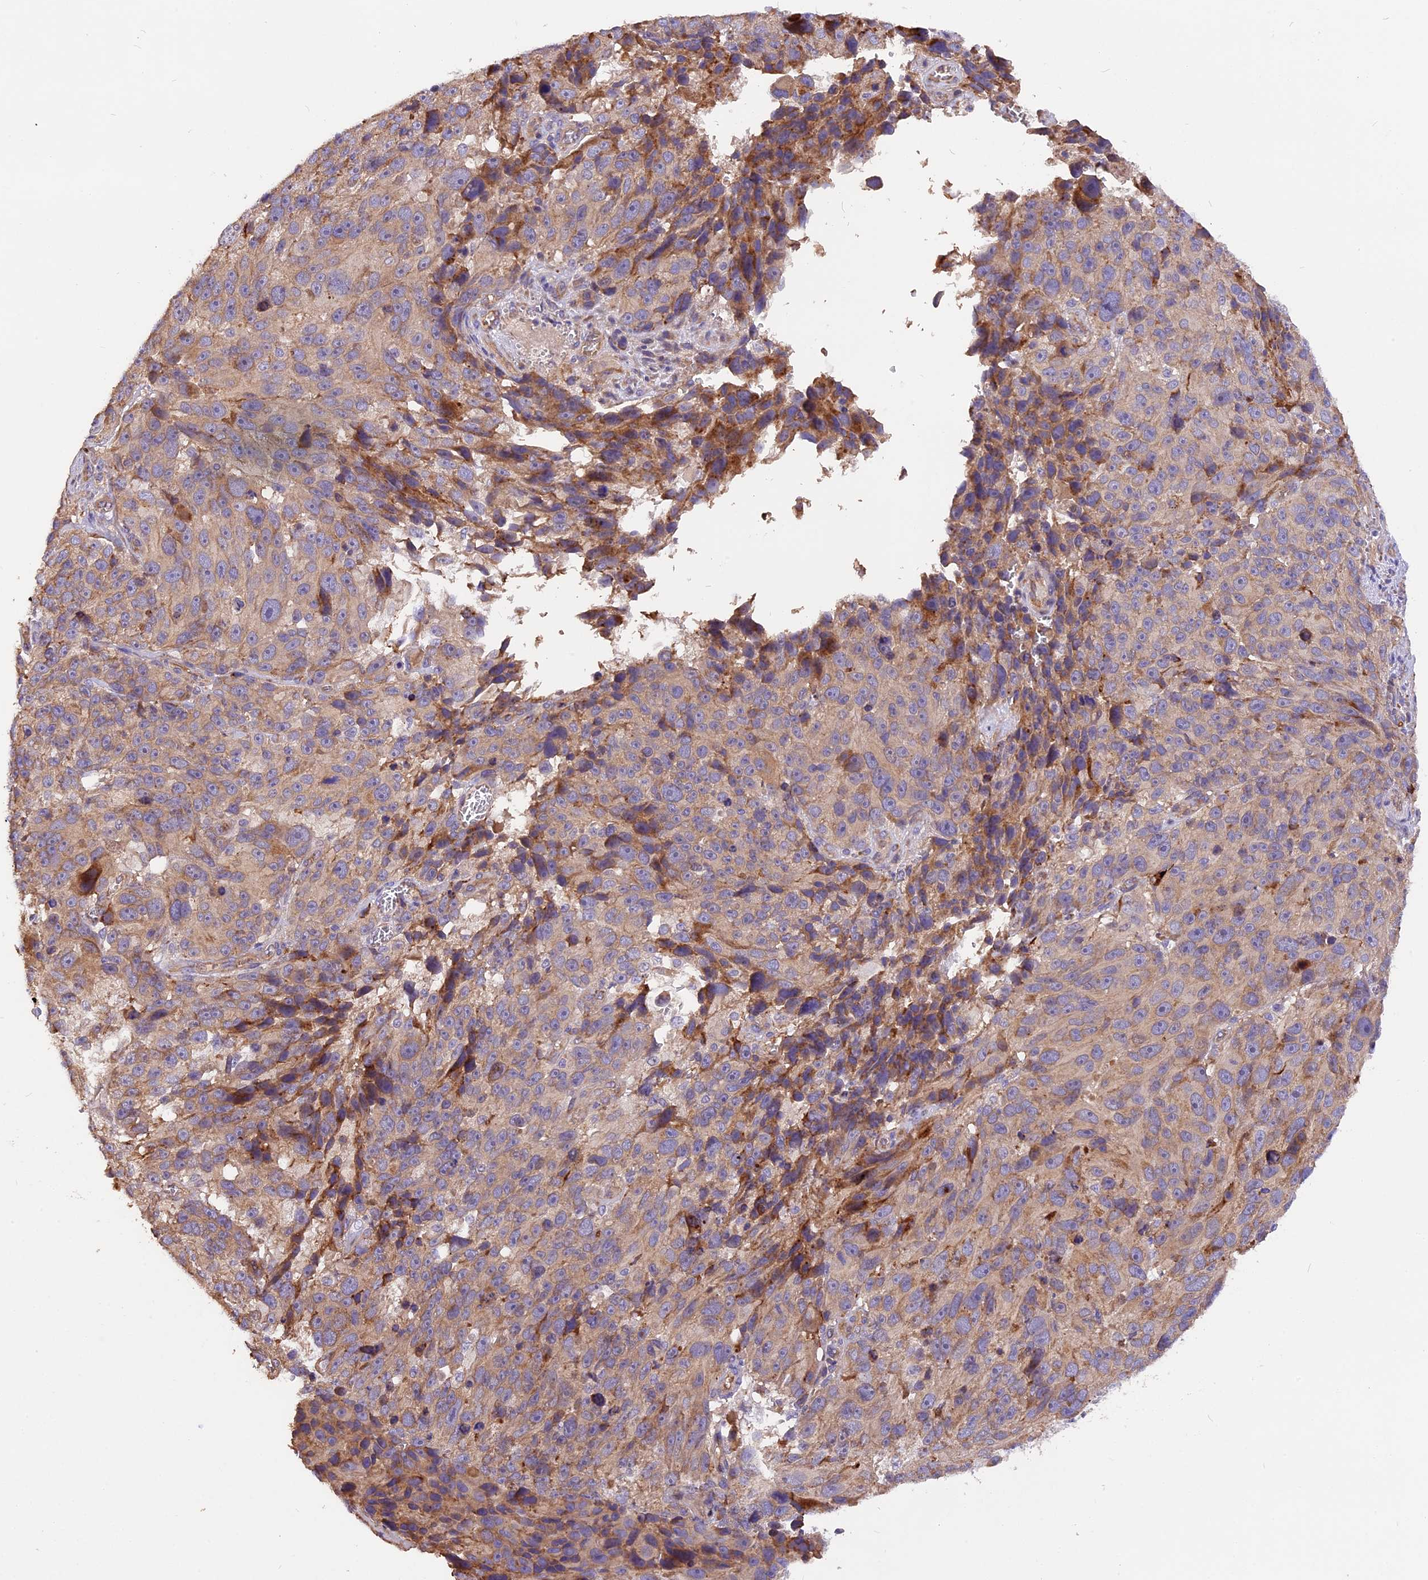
{"staining": {"intensity": "weak", "quantity": "<25%", "location": "cytoplasmic/membranous"}, "tissue": "melanoma", "cell_type": "Tumor cells", "image_type": "cancer", "snomed": [{"axis": "morphology", "description": "Malignant melanoma, NOS"}, {"axis": "topography", "description": "Skin"}], "caption": "Tumor cells show no significant staining in melanoma.", "gene": "ERMARD", "patient": {"sex": "male", "age": 84}}